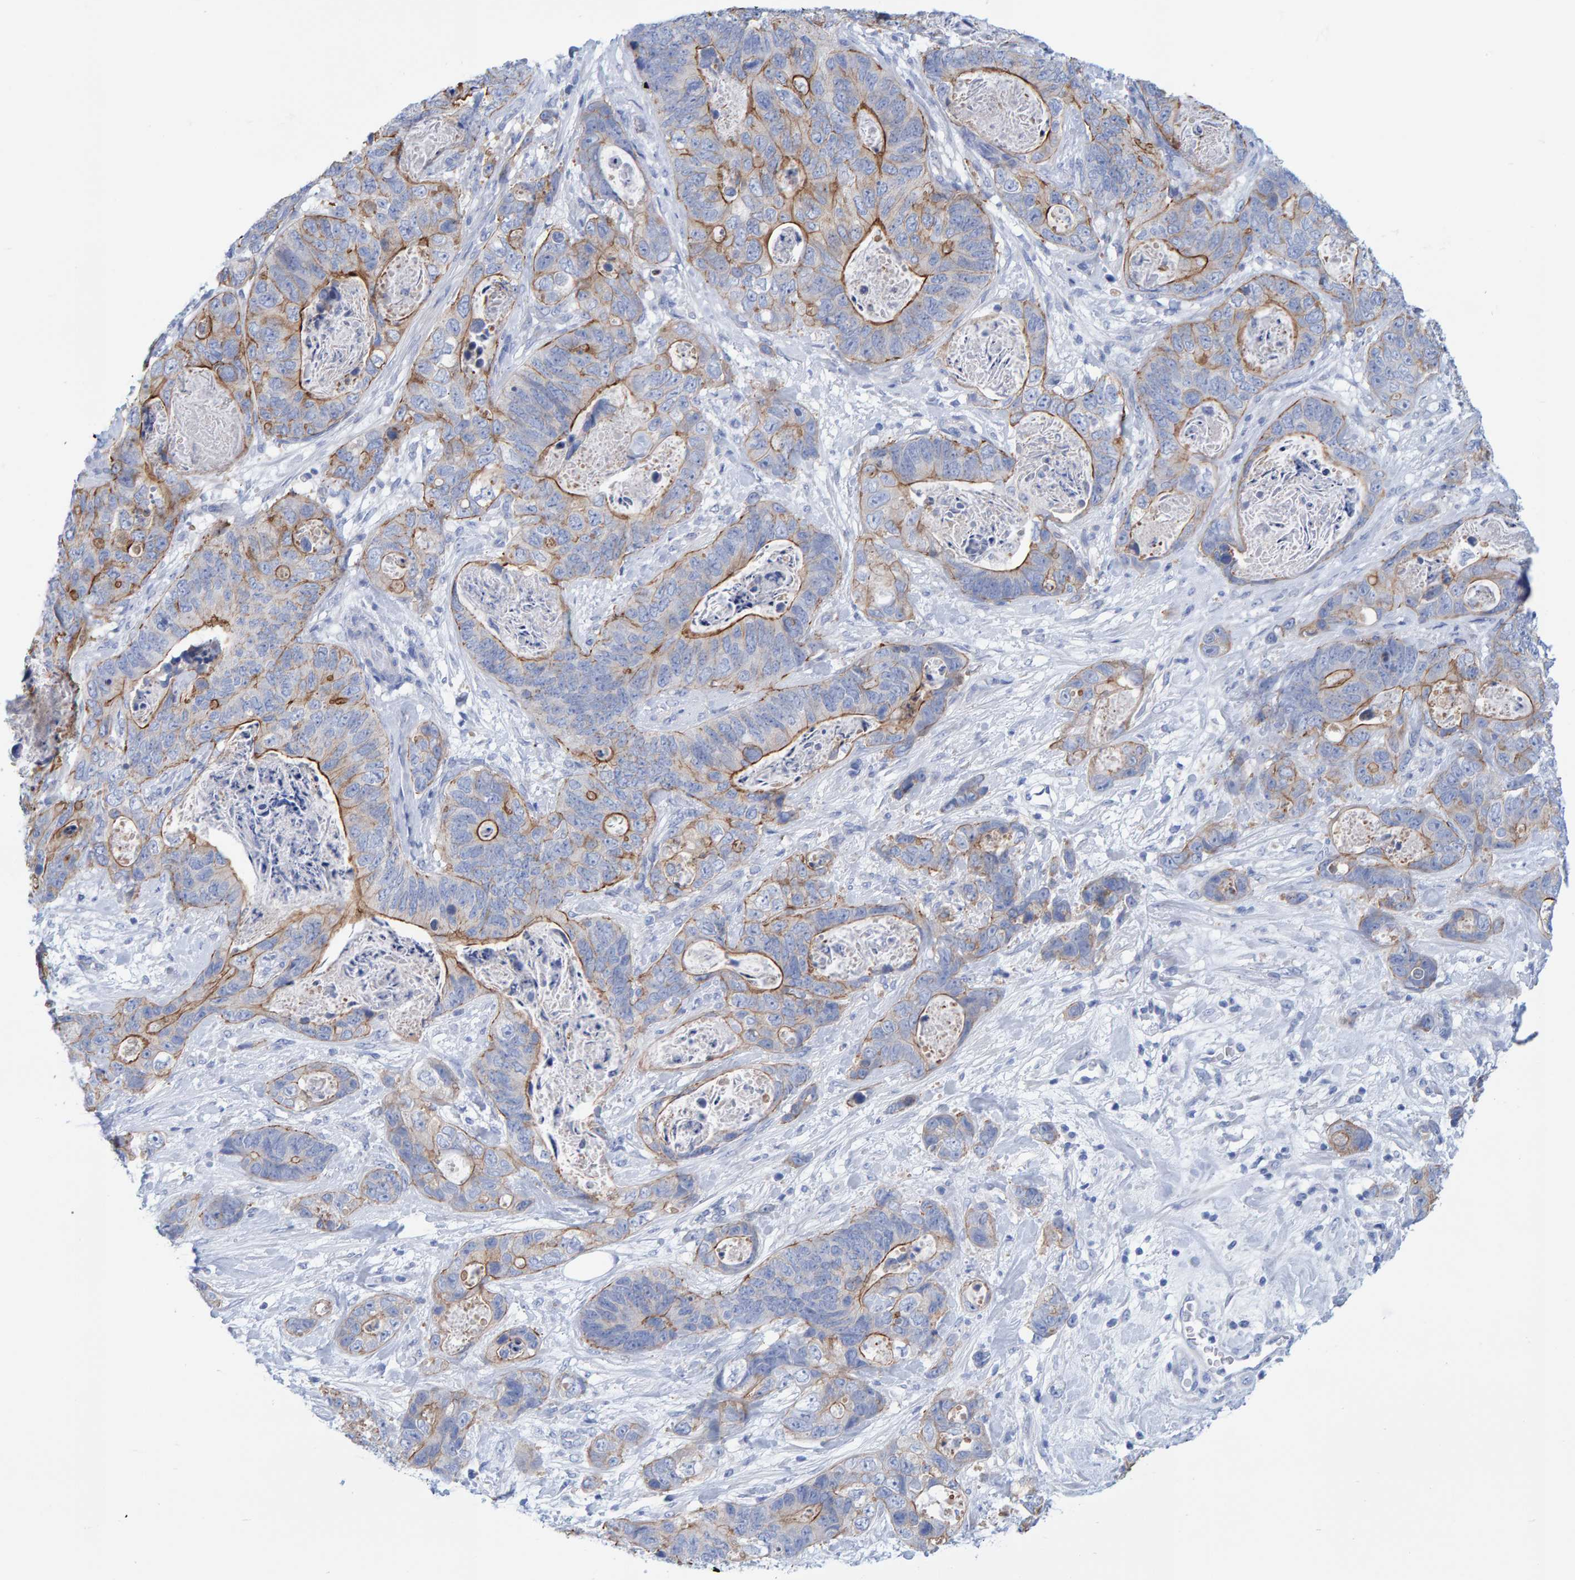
{"staining": {"intensity": "moderate", "quantity": "25%-75%", "location": "cytoplasmic/membranous"}, "tissue": "stomach cancer", "cell_type": "Tumor cells", "image_type": "cancer", "snomed": [{"axis": "morphology", "description": "Normal tissue, NOS"}, {"axis": "morphology", "description": "Adenocarcinoma, NOS"}, {"axis": "topography", "description": "Stomach"}], "caption": "Stomach cancer (adenocarcinoma) tissue exhibits moderate cytoplasmic/membranous expression in about 25%-75% of tumor cells, visualized by immunohistochemistry.", "gene": "JAKMIP3", "patient": {"sex": "female", "age": 89}}